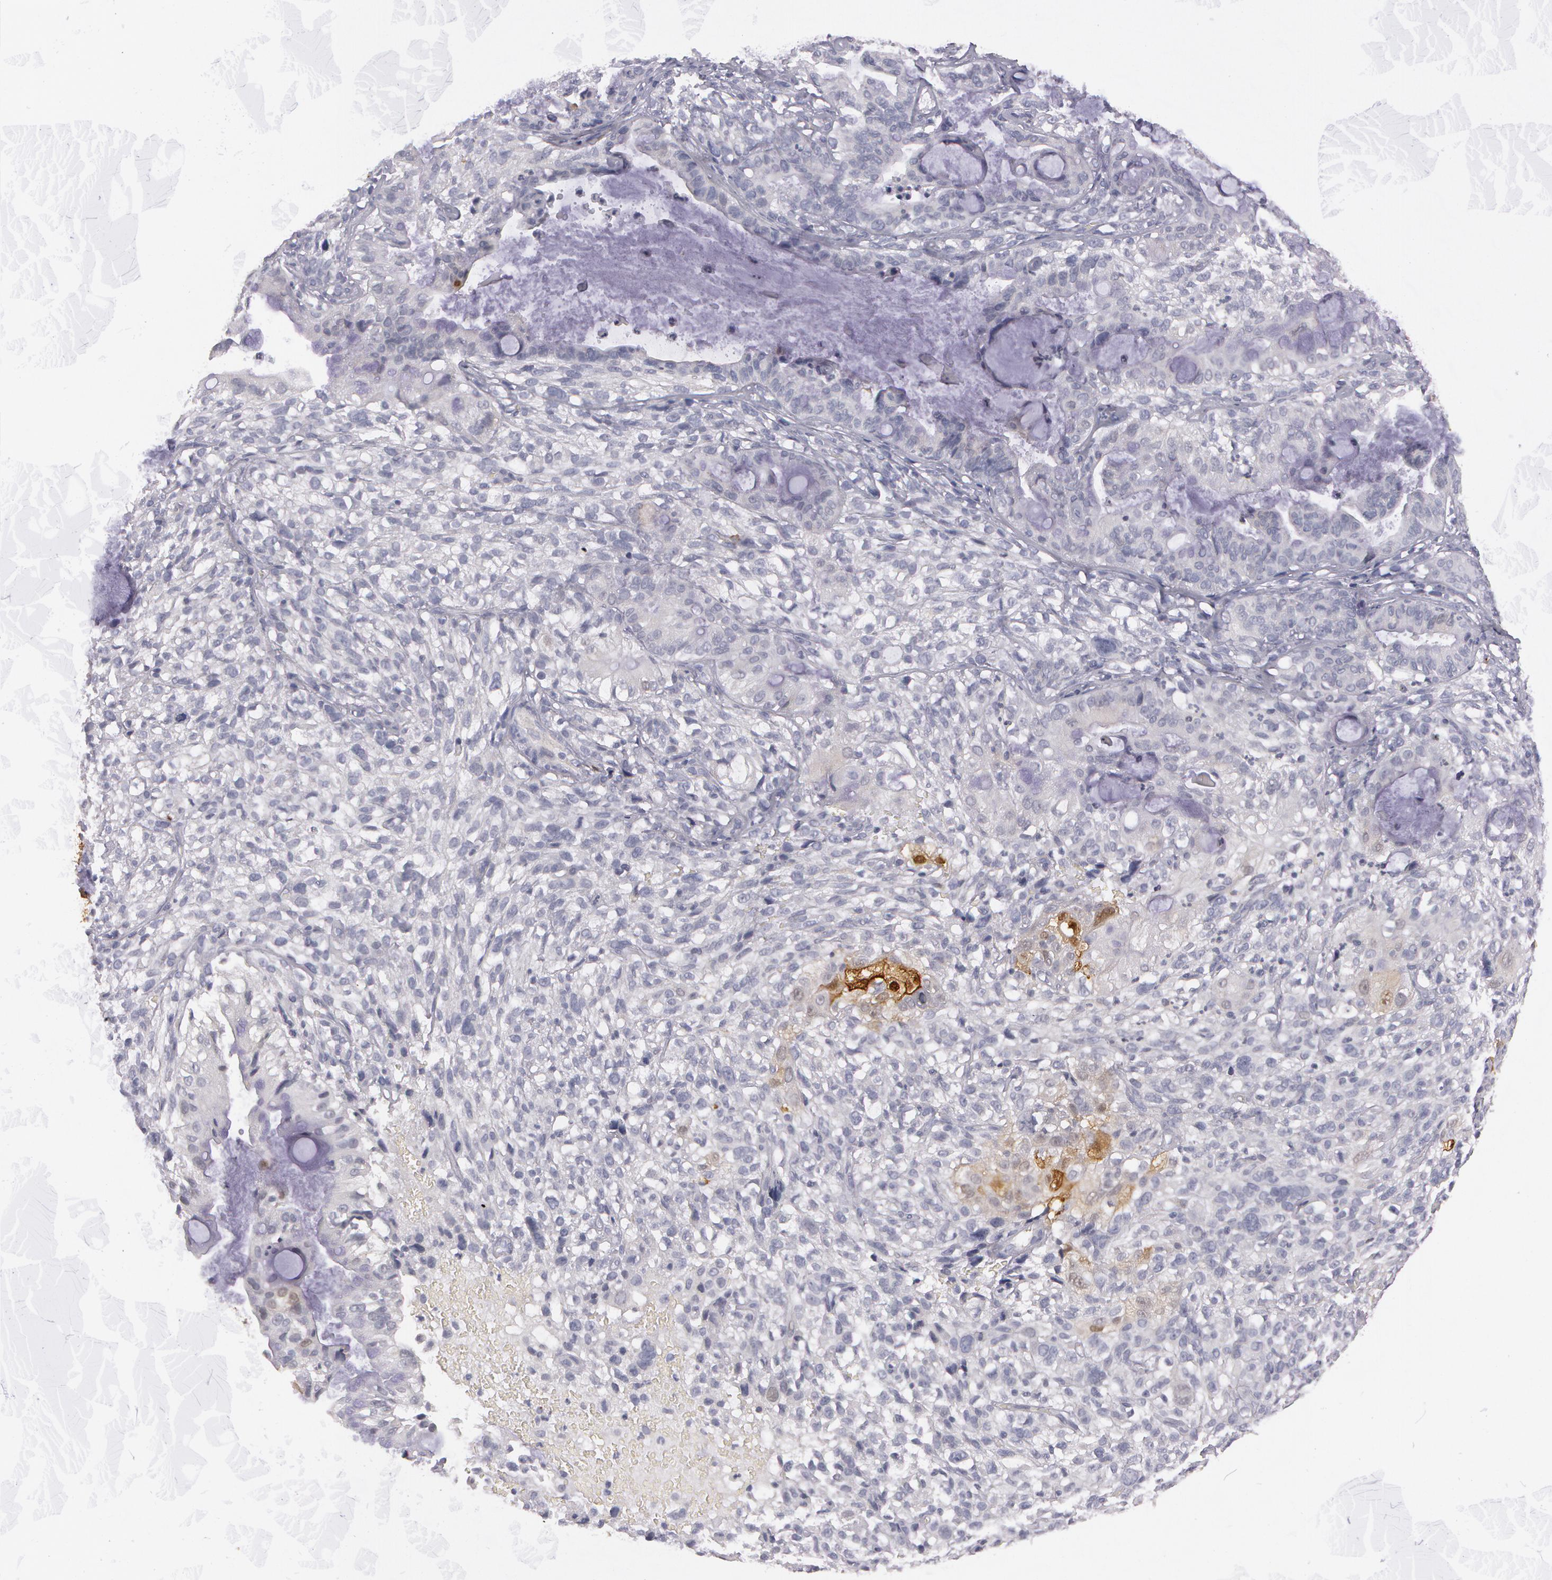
{"staining": {"intensity": "negative", "quantity": "none", "location": "none"}, "tissue": "cervical cancer", "cell_type": "Tumor cells", "image_type": "cancer", "snomed": [{"axis": "morphology", "description": "Adenocarcinoma, NOS"}, {"axis": "topography", "description": "Cervix"}], "caption": "There is no significant staining in tumor cells of cervical cancer.", "gene": "IL1RN", "patient": {"sex": "female", "age": 41}}